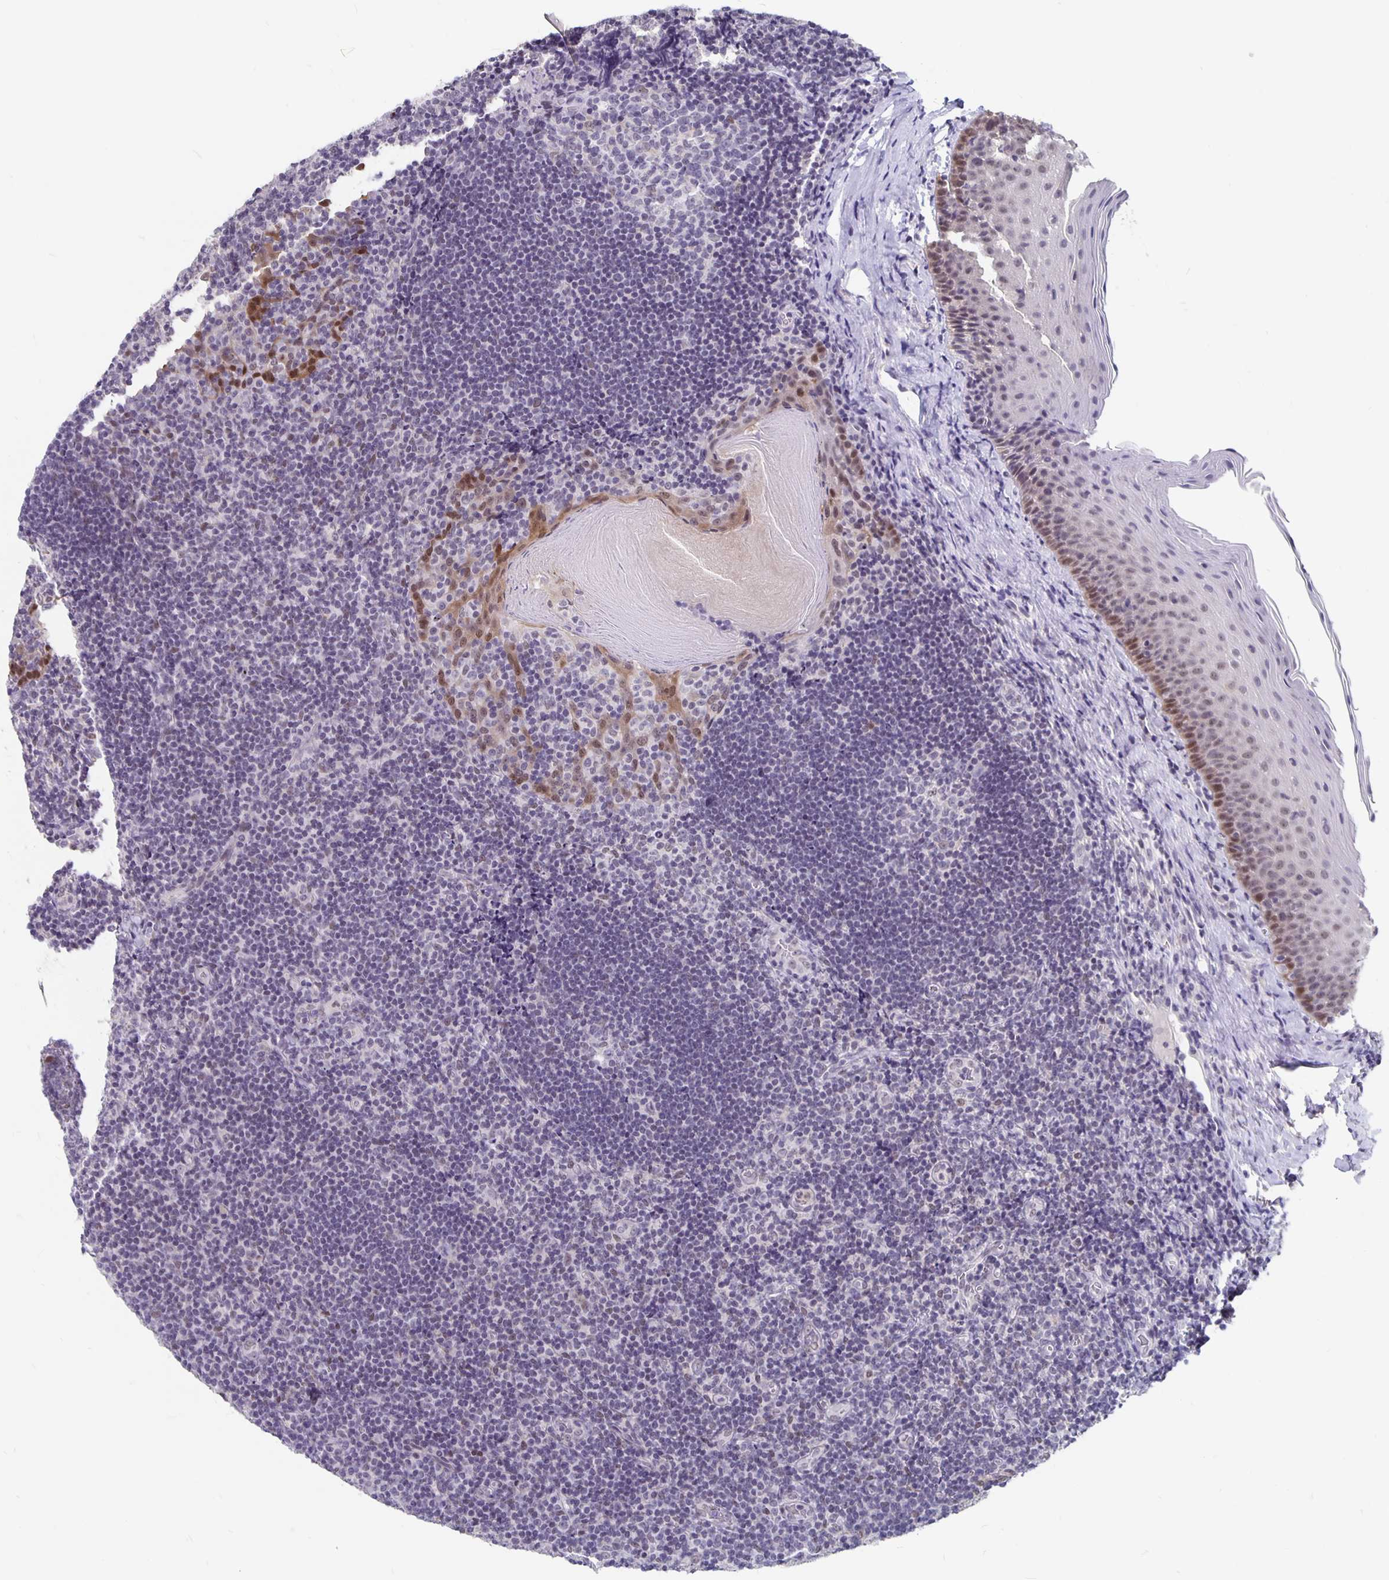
{"staining": {"intensity": "negative", "quantity": "none", "location": "none"}, "tissue": "tonsil", "cell_type": "Germinal center cells", "image_type": "normal", "snomed": [{"axis": "morphology", "description": "Normal tissue, NOS"}, {"axis": "topography", "description": "Tonsil"}], "caption": "DAB (3,3'-diaminobenzidine) immunohistochemical staining of normal human tonsil demonstrates no significant staining in germinal center cells.", "gene": "ZNF691", "patient": {"sex": "male", "age": 17}}